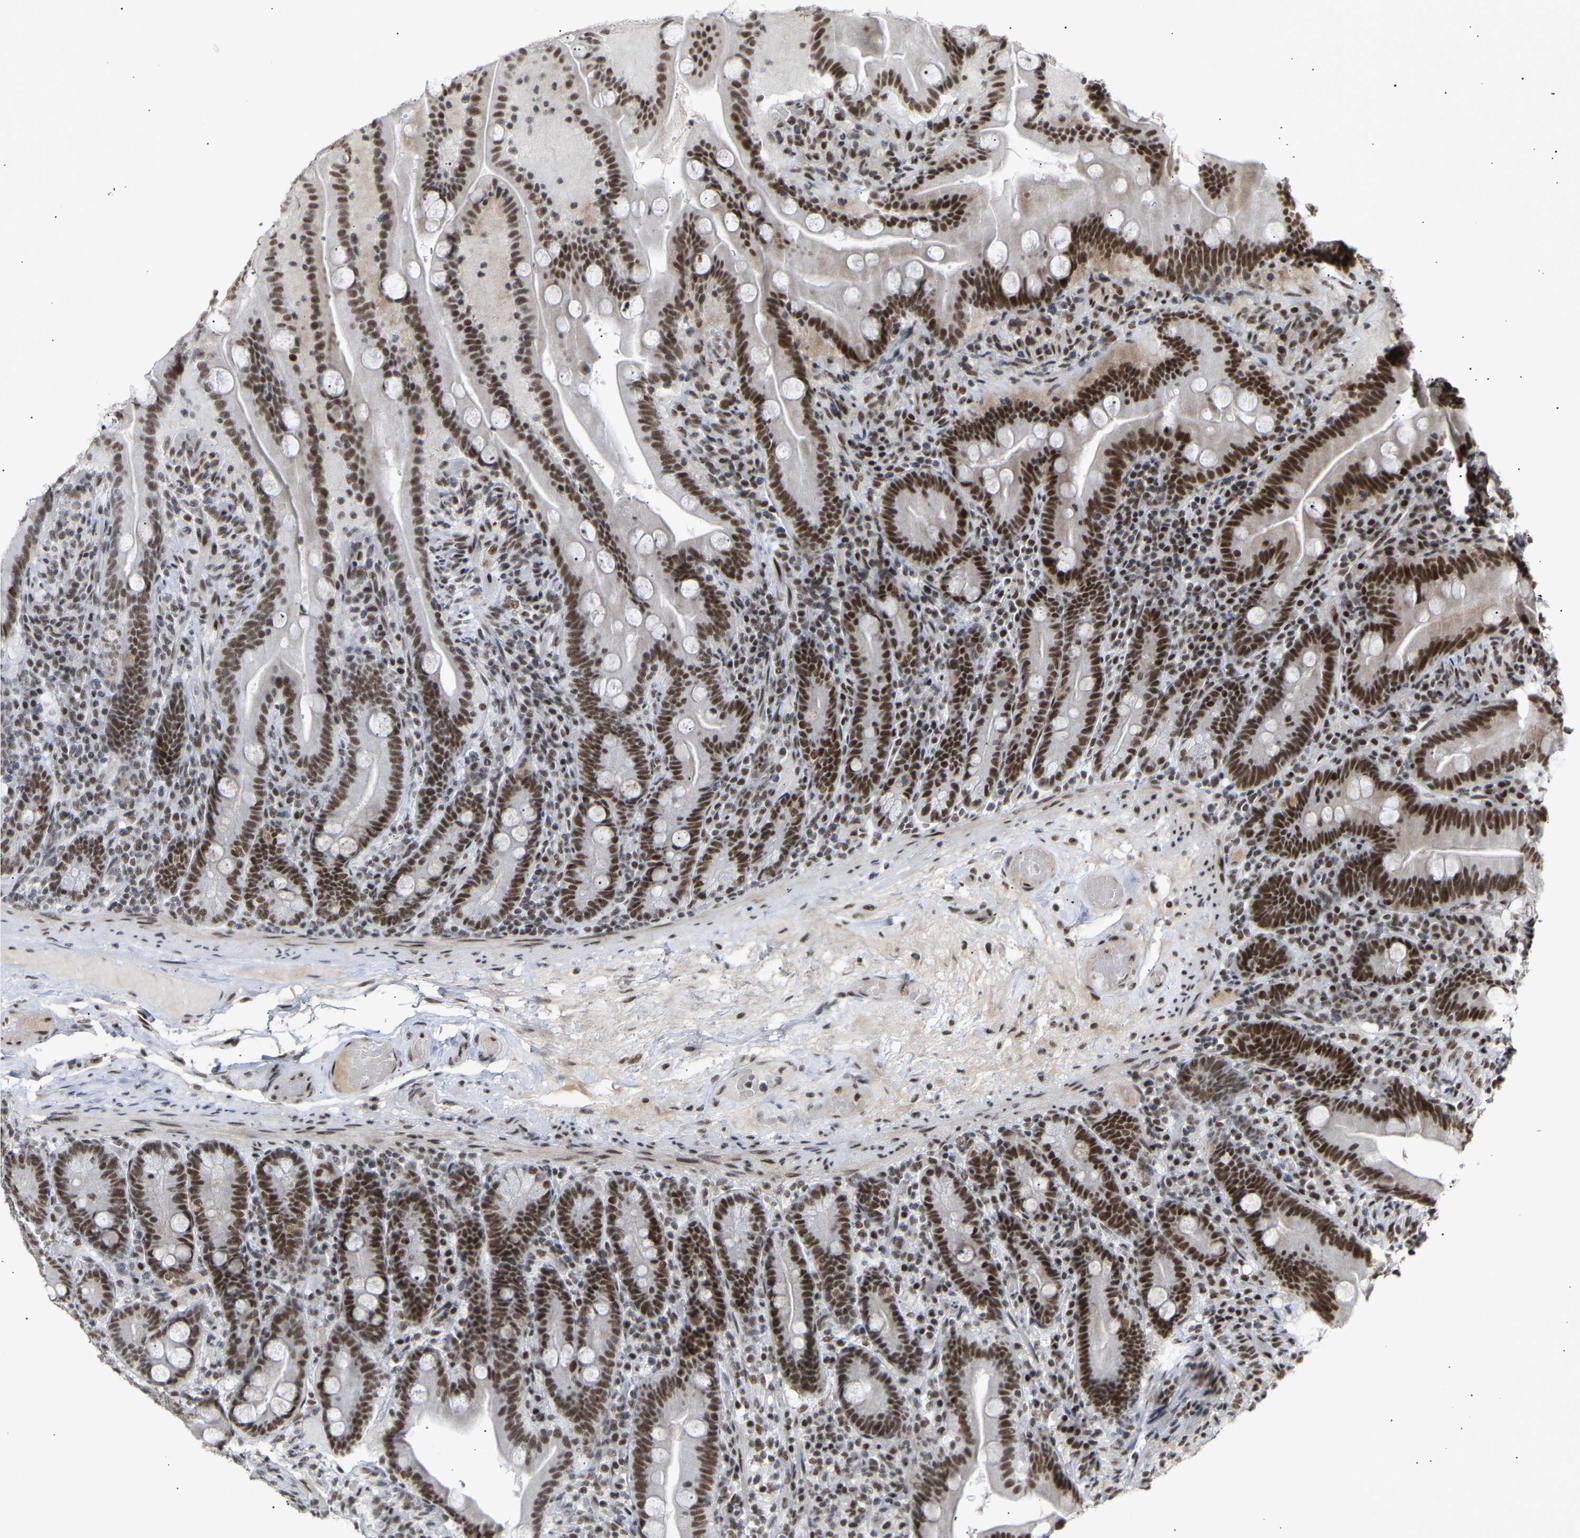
{"staining": {"intensity": "strong", "quantity": ">75%", "location": "nuclear"}, "tissue": "duodenum", "cell_type": "Glandular cells", "image_type": "normal", "snomed": [{"axis": "morphology", "description": "Normal tissue, NOS"}, {"axis": "topography", "description": "Duodenum"}], "caption": "An image of duodenum stained for a protein demonstrates strong nuclear brown staining in glandular cells. (IHC, brightfield microscopy, high magnification).", "gene": "NELFB", "patient": {"sex": "male", "age": 54}}